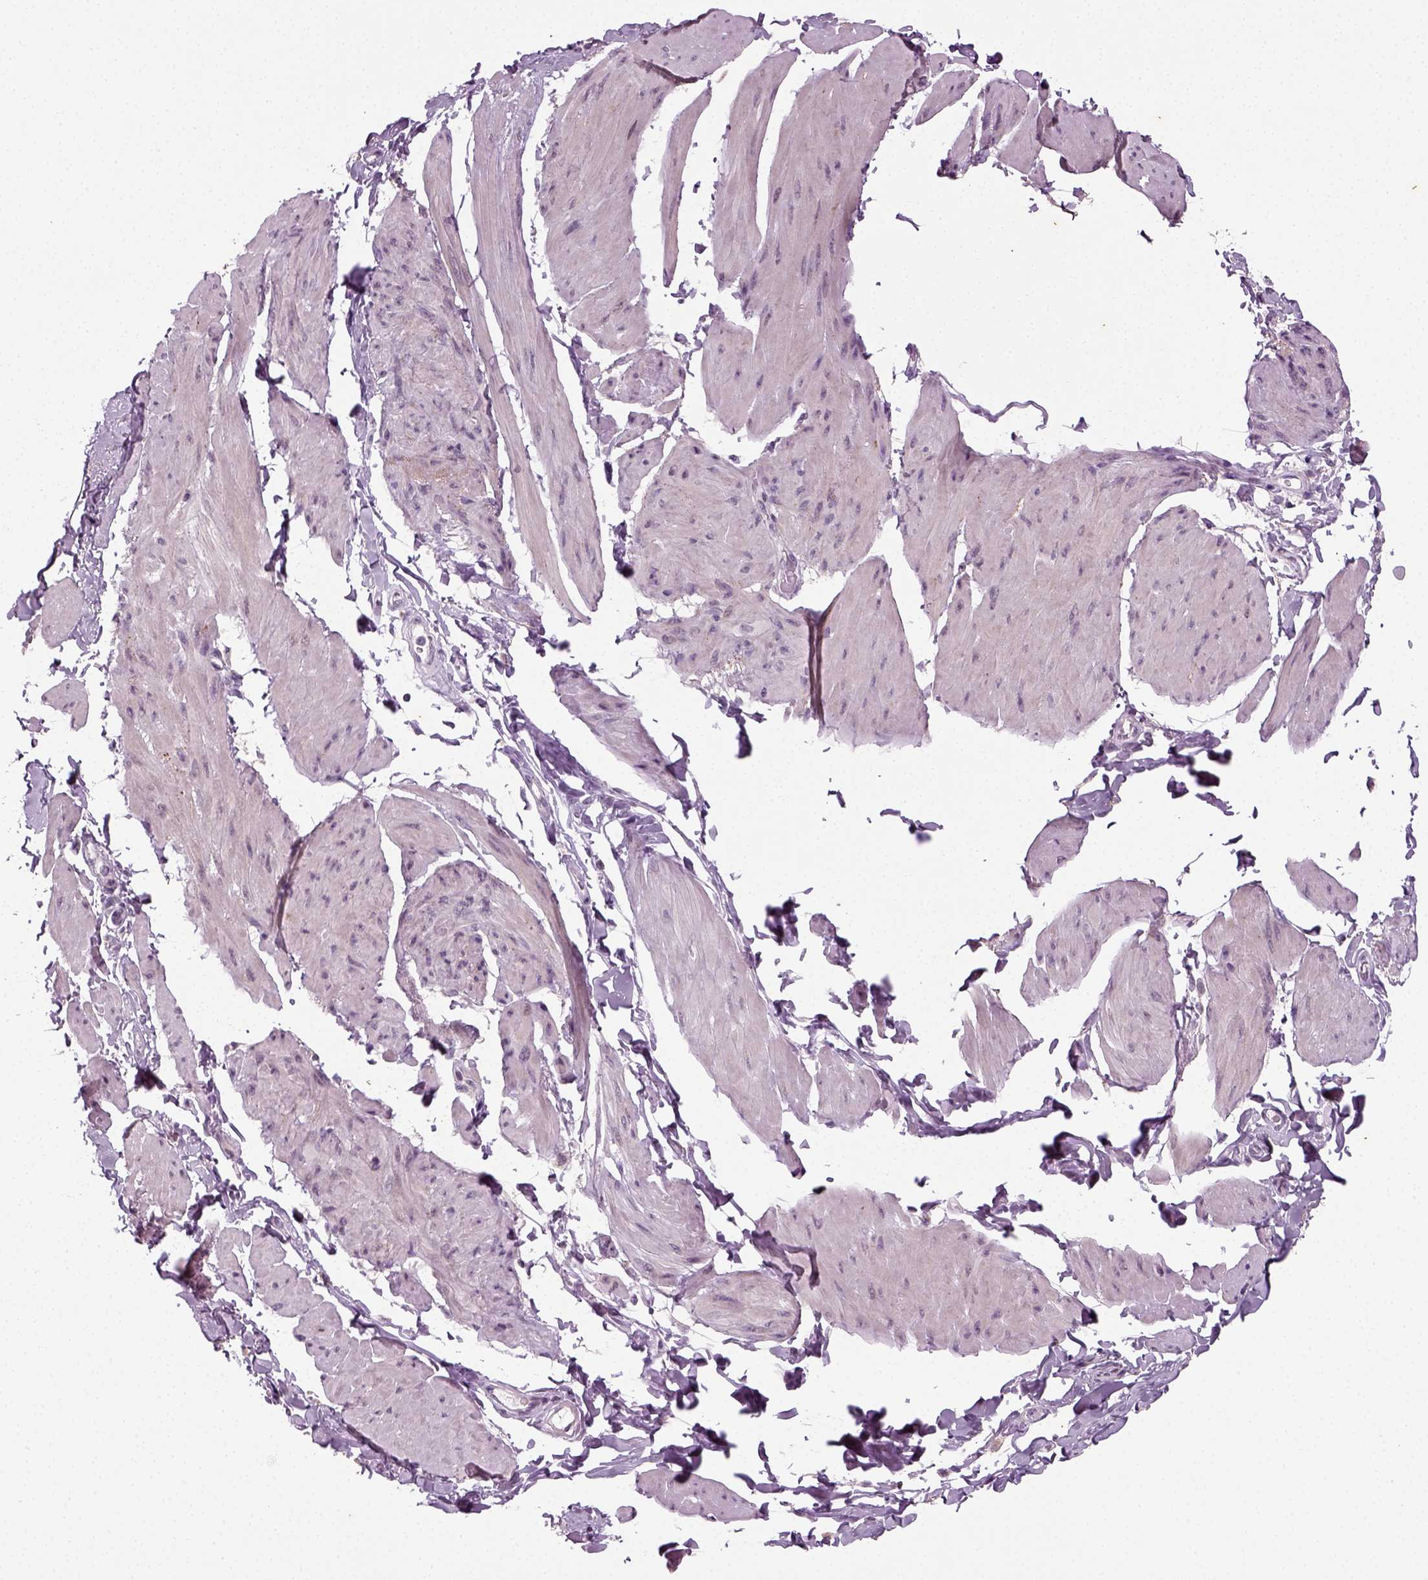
{"staining": {"intensity": "negative", "quantity": "none", "location": "none"}, "tissue": "smooth muscle", "cell_type": "Smooth muscle cells", "image_type": "normal", "snomed": [{"axis": "morphology", "description": "Normal tissue, NOS"}, {"axis": "topography", "description": "Adipose tissue"}, {"axis": "topography", "description": "Smooth muscle"}, {"axis": "topography", "description": "Peripheral nerve tissue"}], "caption": "This is an immunohistochemistry (IHC) histopathology image of unremarkable smooth muscle. There is no staining in smooth muscle cells.", "gene": "SYNGAP1", "patient": {"sex": "male", "age": 83}}